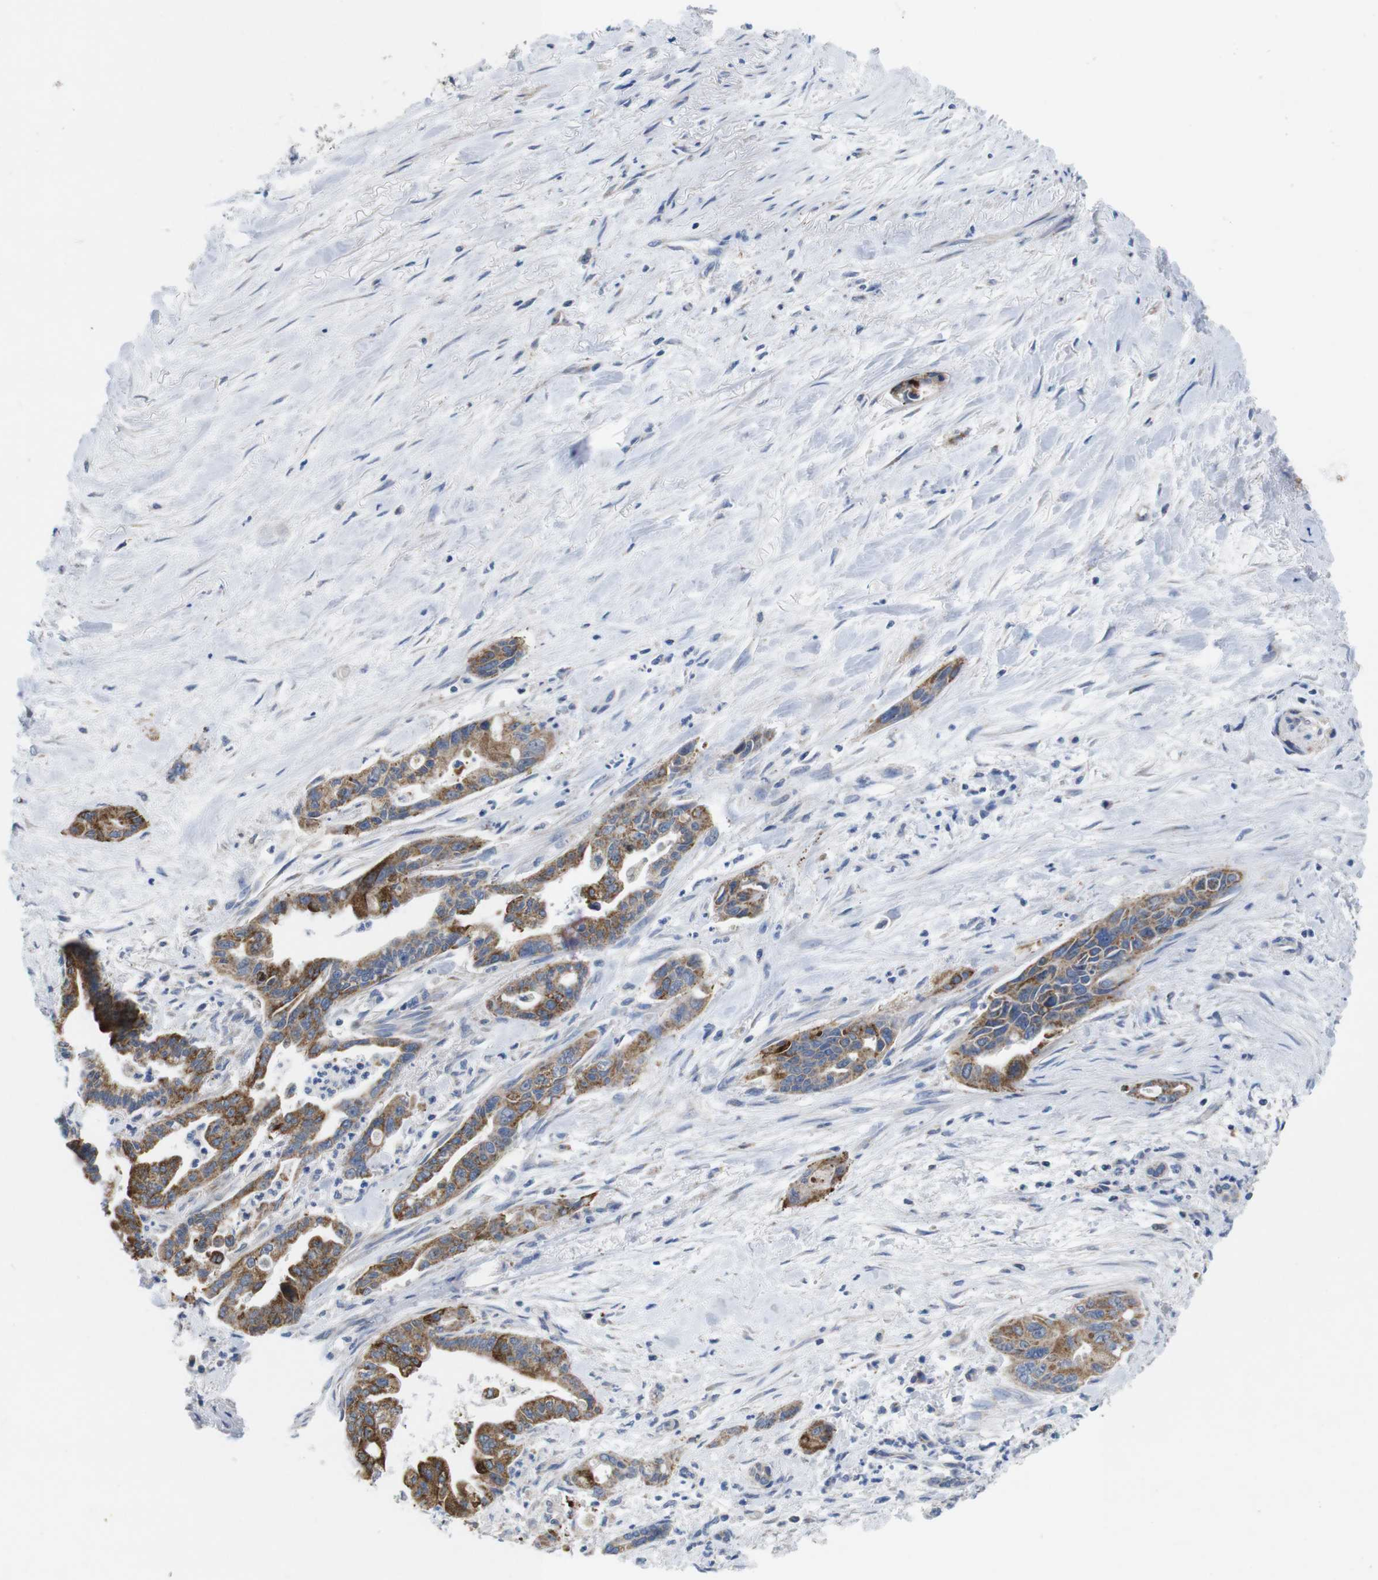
{"staining": {"intensity": "moderate", "quantity": ">75%", "location": "cytoplasmic/membranous"}, "tissue": "pancreatic cancer", "cell_type": "Tumor cells", "image_type": "cancer", "snomed": [{"axis": "morphology", "description": "Adenocarcinoma, NOS"}, {"axis": "topography", "description": "Pancreas"}], "caption": "Adenocarcinoma (pancreatic) tissue reveals moderate cytoplasmic/membranous expression in about >75% of tumor cells", "gene": "F2RL1", "patient": {"sex": "male", "age": 70}}